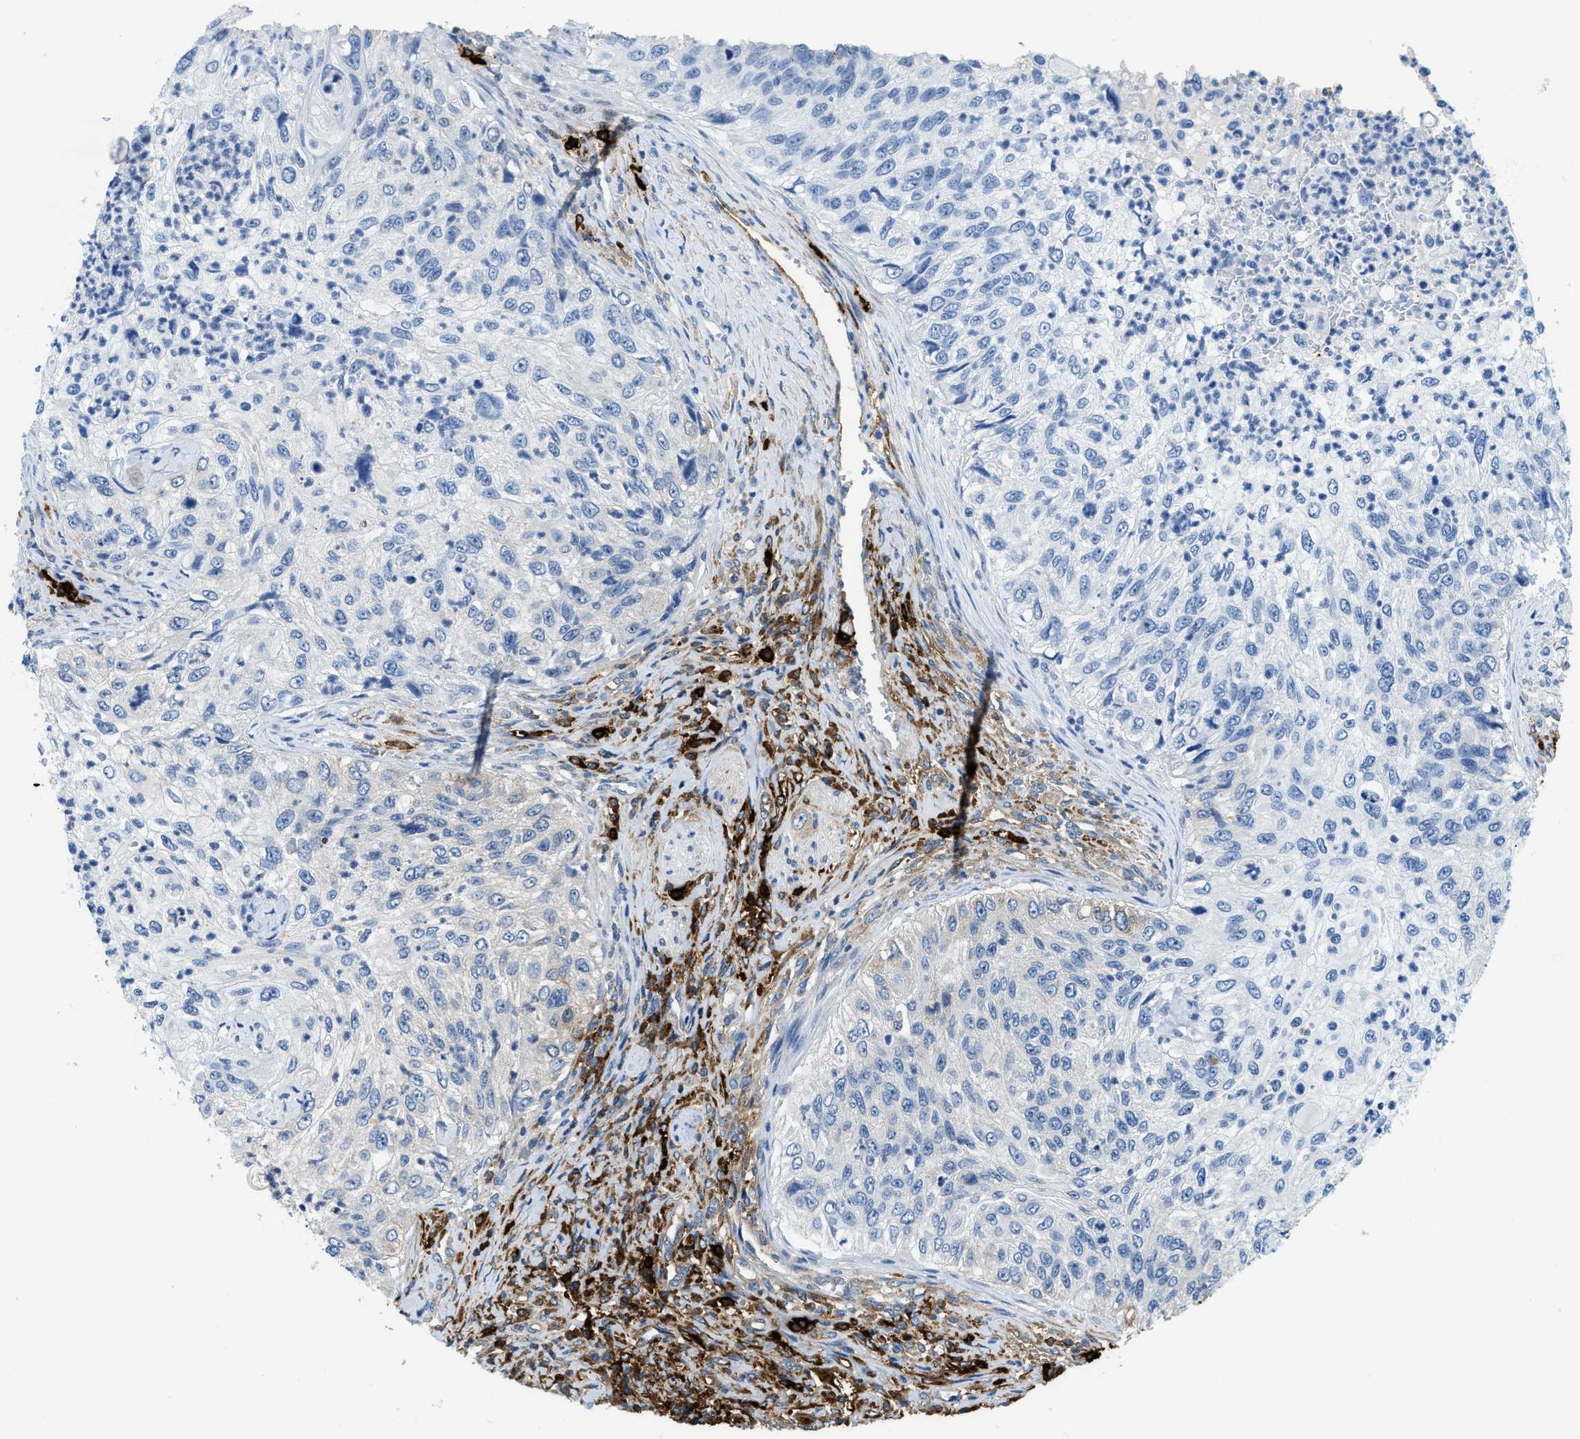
{"staining": {"intensity": "negative", "quantity": "none", "location": "none"}, "tissue": "urothelial cancer", "cell_type": "Tumor cells", "image_type": "cancer", "snomed": [{"axis": "morphology", "description": "Urothelial carcinoma, High grade"}, {"axis": "topography", "description": "Urinary bladder"}], "caption": "The histopathology image demonstrates no staining of tumor cells in high-grade urothelial carcinoma.", "gene": "TPSAB1", "patient": {"sex": "female", "age": 60}}